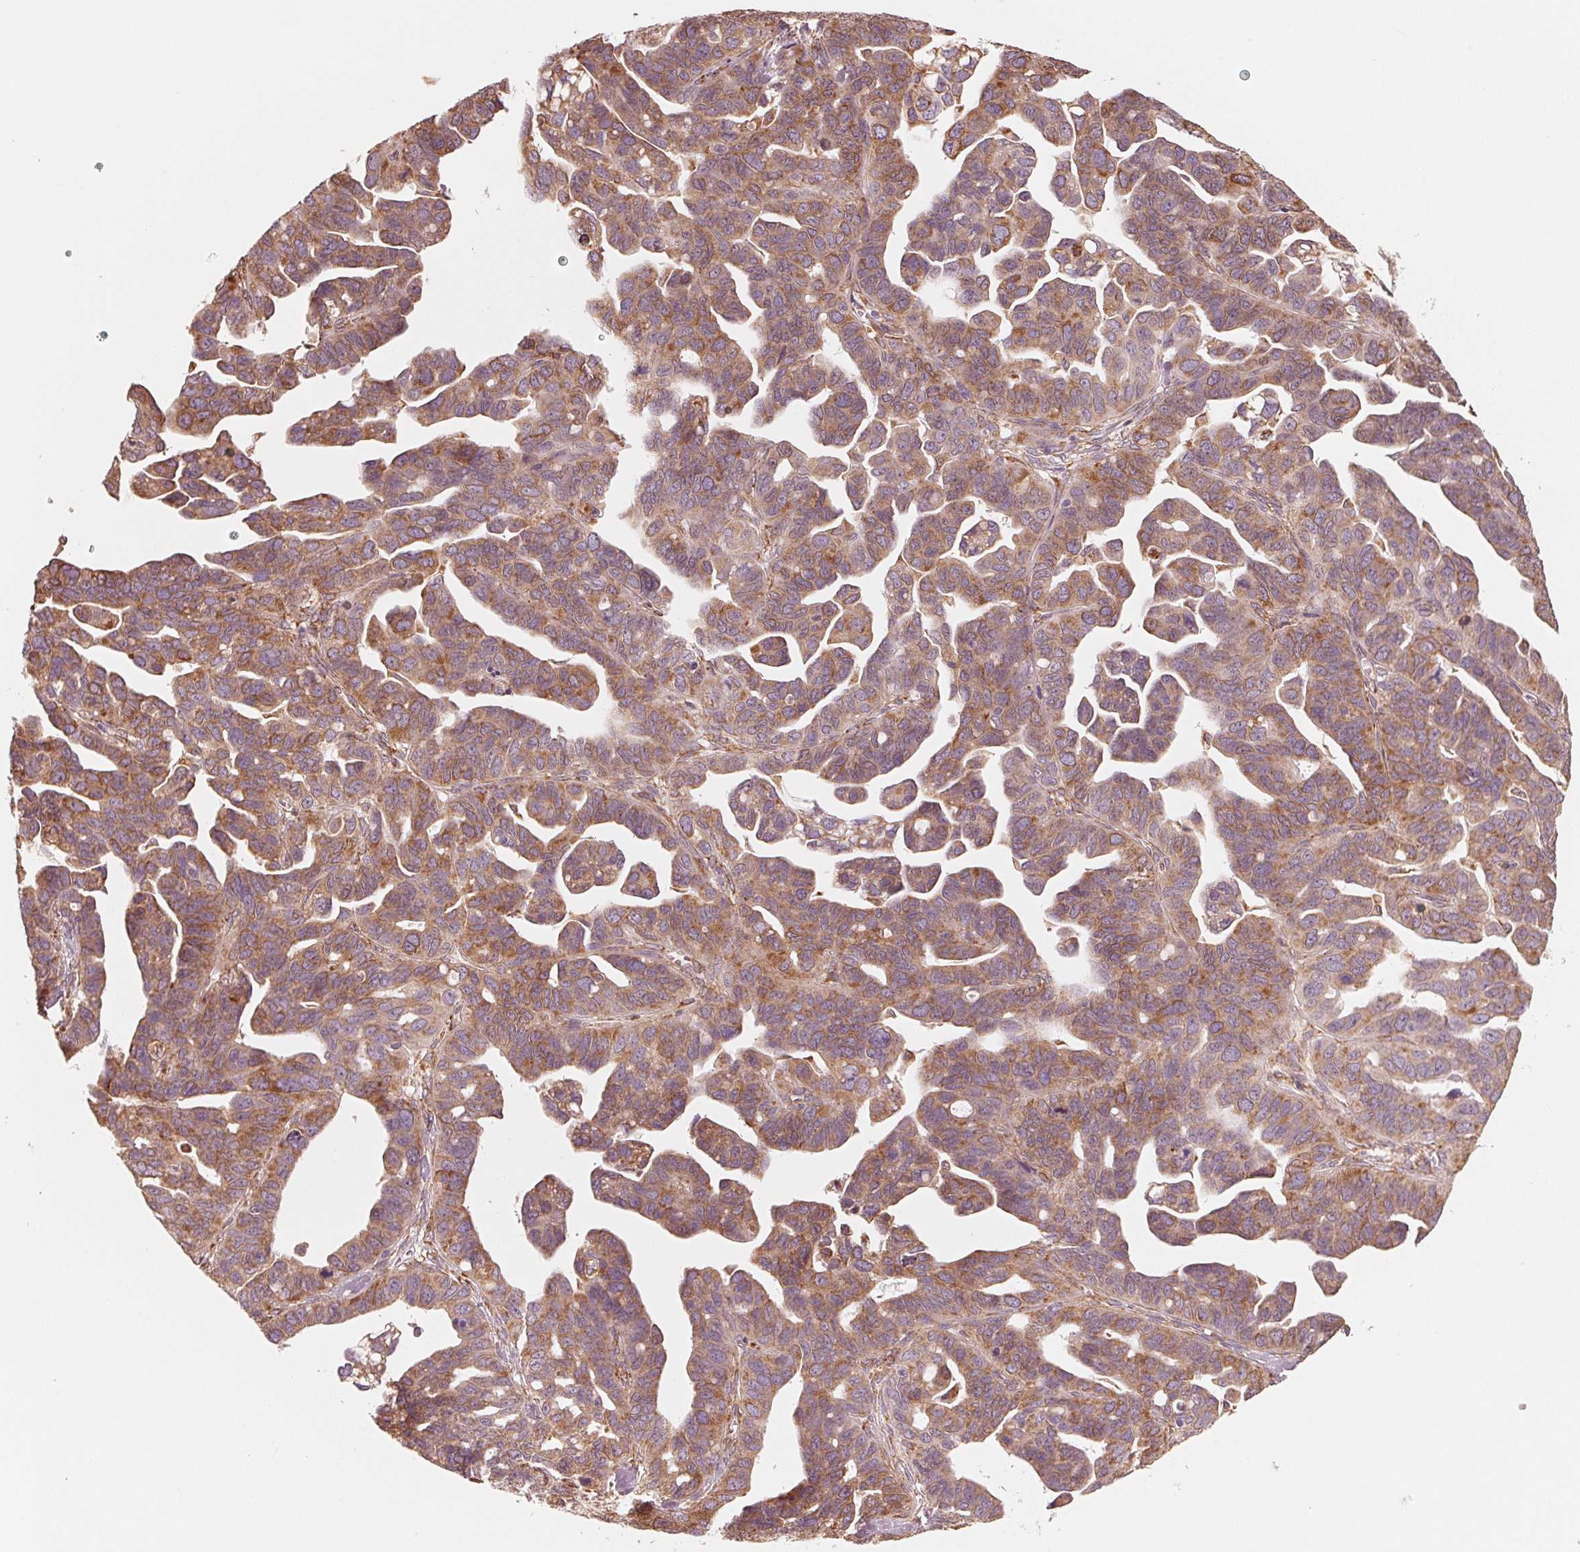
{"staining": {"intensity": "moderate", "quantity": ">75%", "location": "cytoplasmic/membranous"}, "tissue": "ovarian cancer", "cell_type": "Tumor cells", "image_type": "cancer", "snomed": [{"axis": "morphology", "description": "Cystadenocarcinoma, serous, NOS"}, {"axis": "topography", "description": "Ovary"}], "caption": "Approximately >75% of tumor cells in ovarian serous cystadenocarcinoma exhibit moderate cytoplasmic/membranous protein positivity as visualized by brown immunohistochemical staining.", "gene": "IKBIP", "patient": {"sex": "female", "age": 69}}